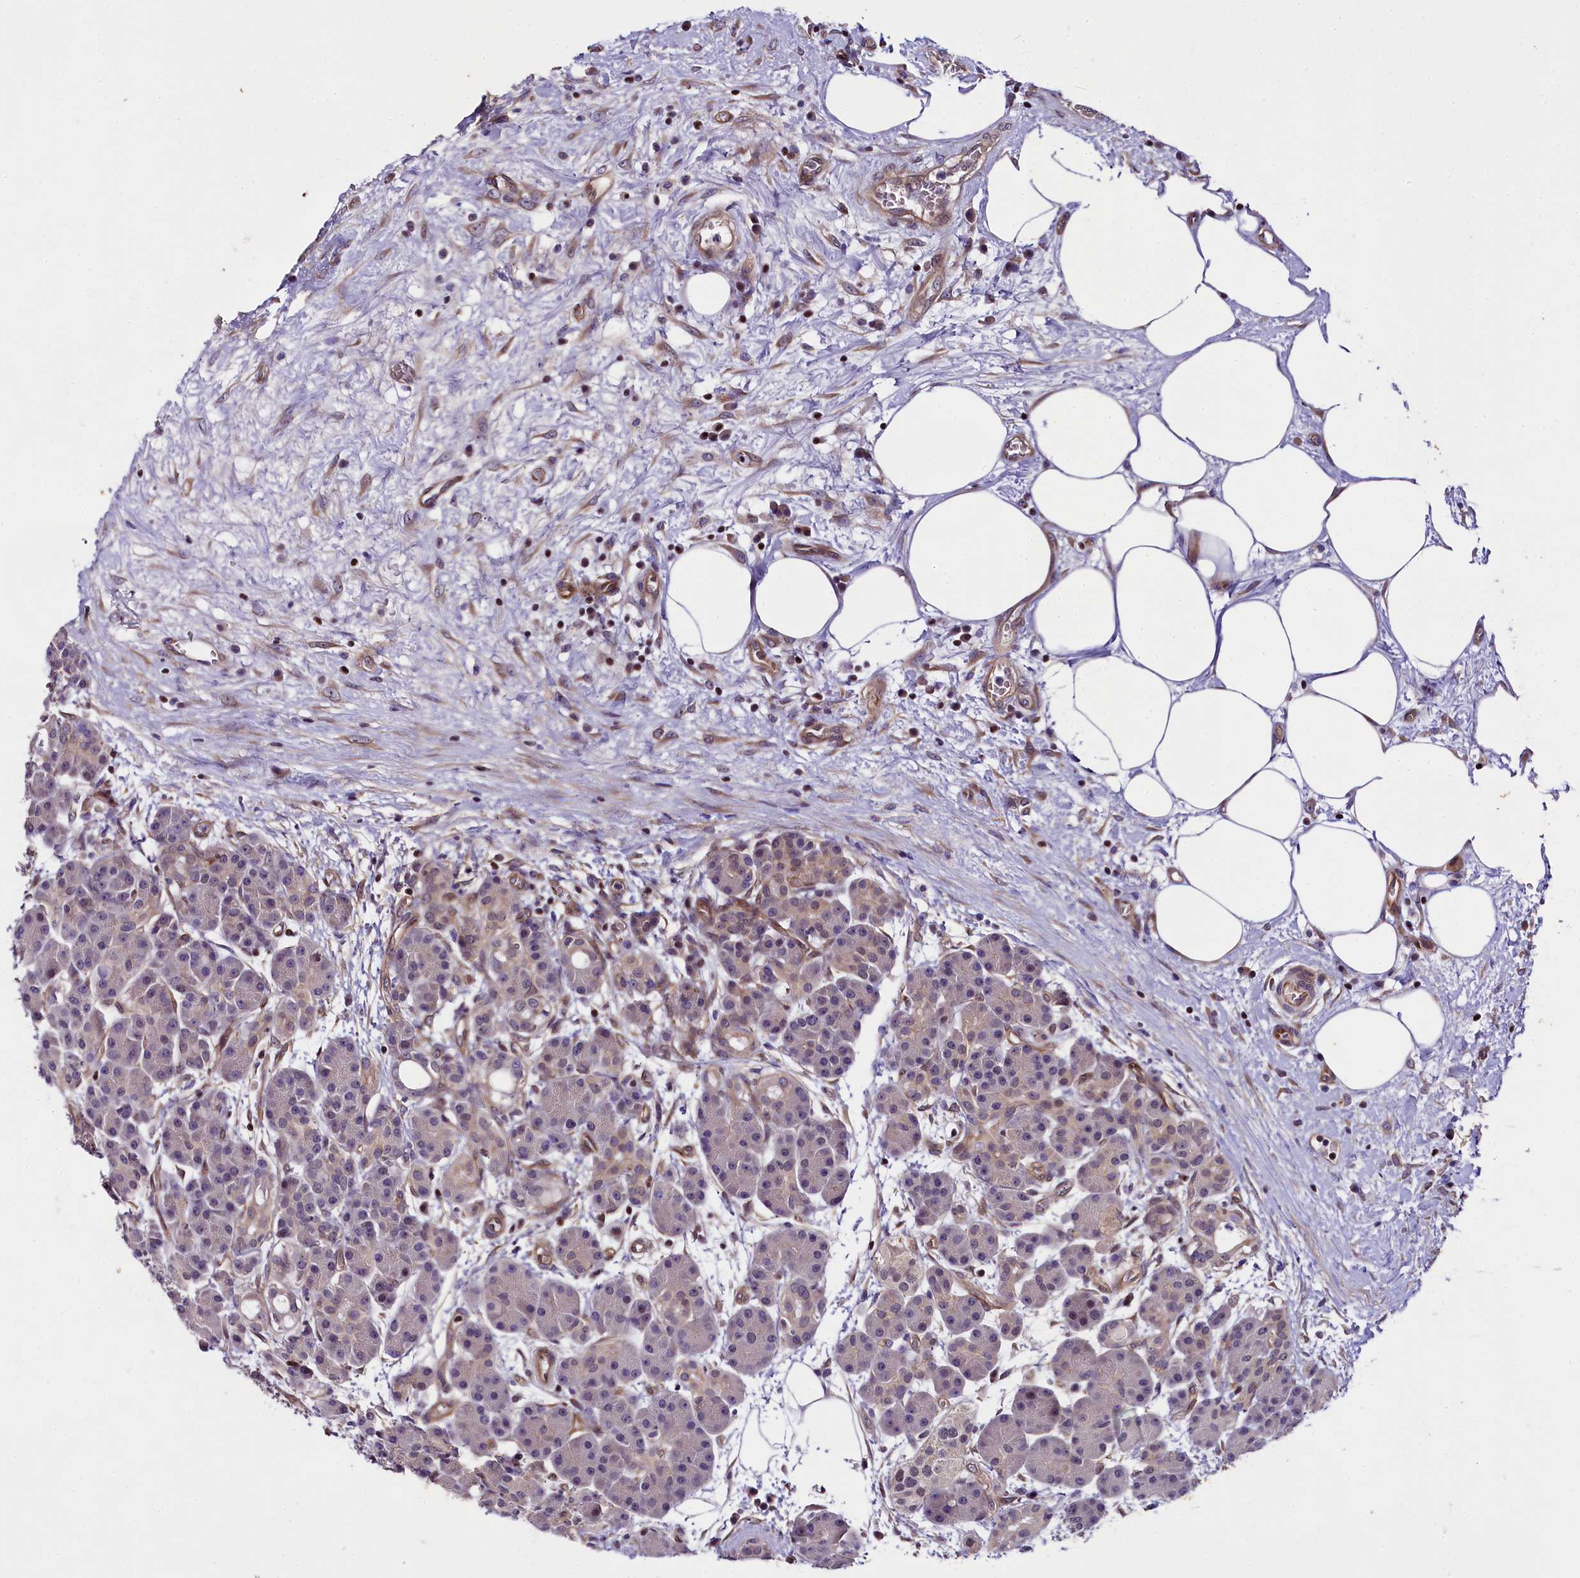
{"staining": {"intensity": "weak", "quantity": "<25%", "location": "cytoplasmic/membranous,nuclear"}, "tissue": "pancreas", "cell_type": "Exocrine glandular cells", "image_type": "normal", "snomed": [{"axis": "morphology", "description": "Normal tissue, NOS"}, {"axis": "topography", "description": "Pancreas"}], "caption": "Immunohistochemistry (IHC) image of unremarkable pancreas: human pancreas stained with DAB (3,3'-diaminobenzidine) reveals no significant protein positivity in exocrine glandular cells.", "gene": "SP4", "patient": {"sex": "male", "age": 63}}